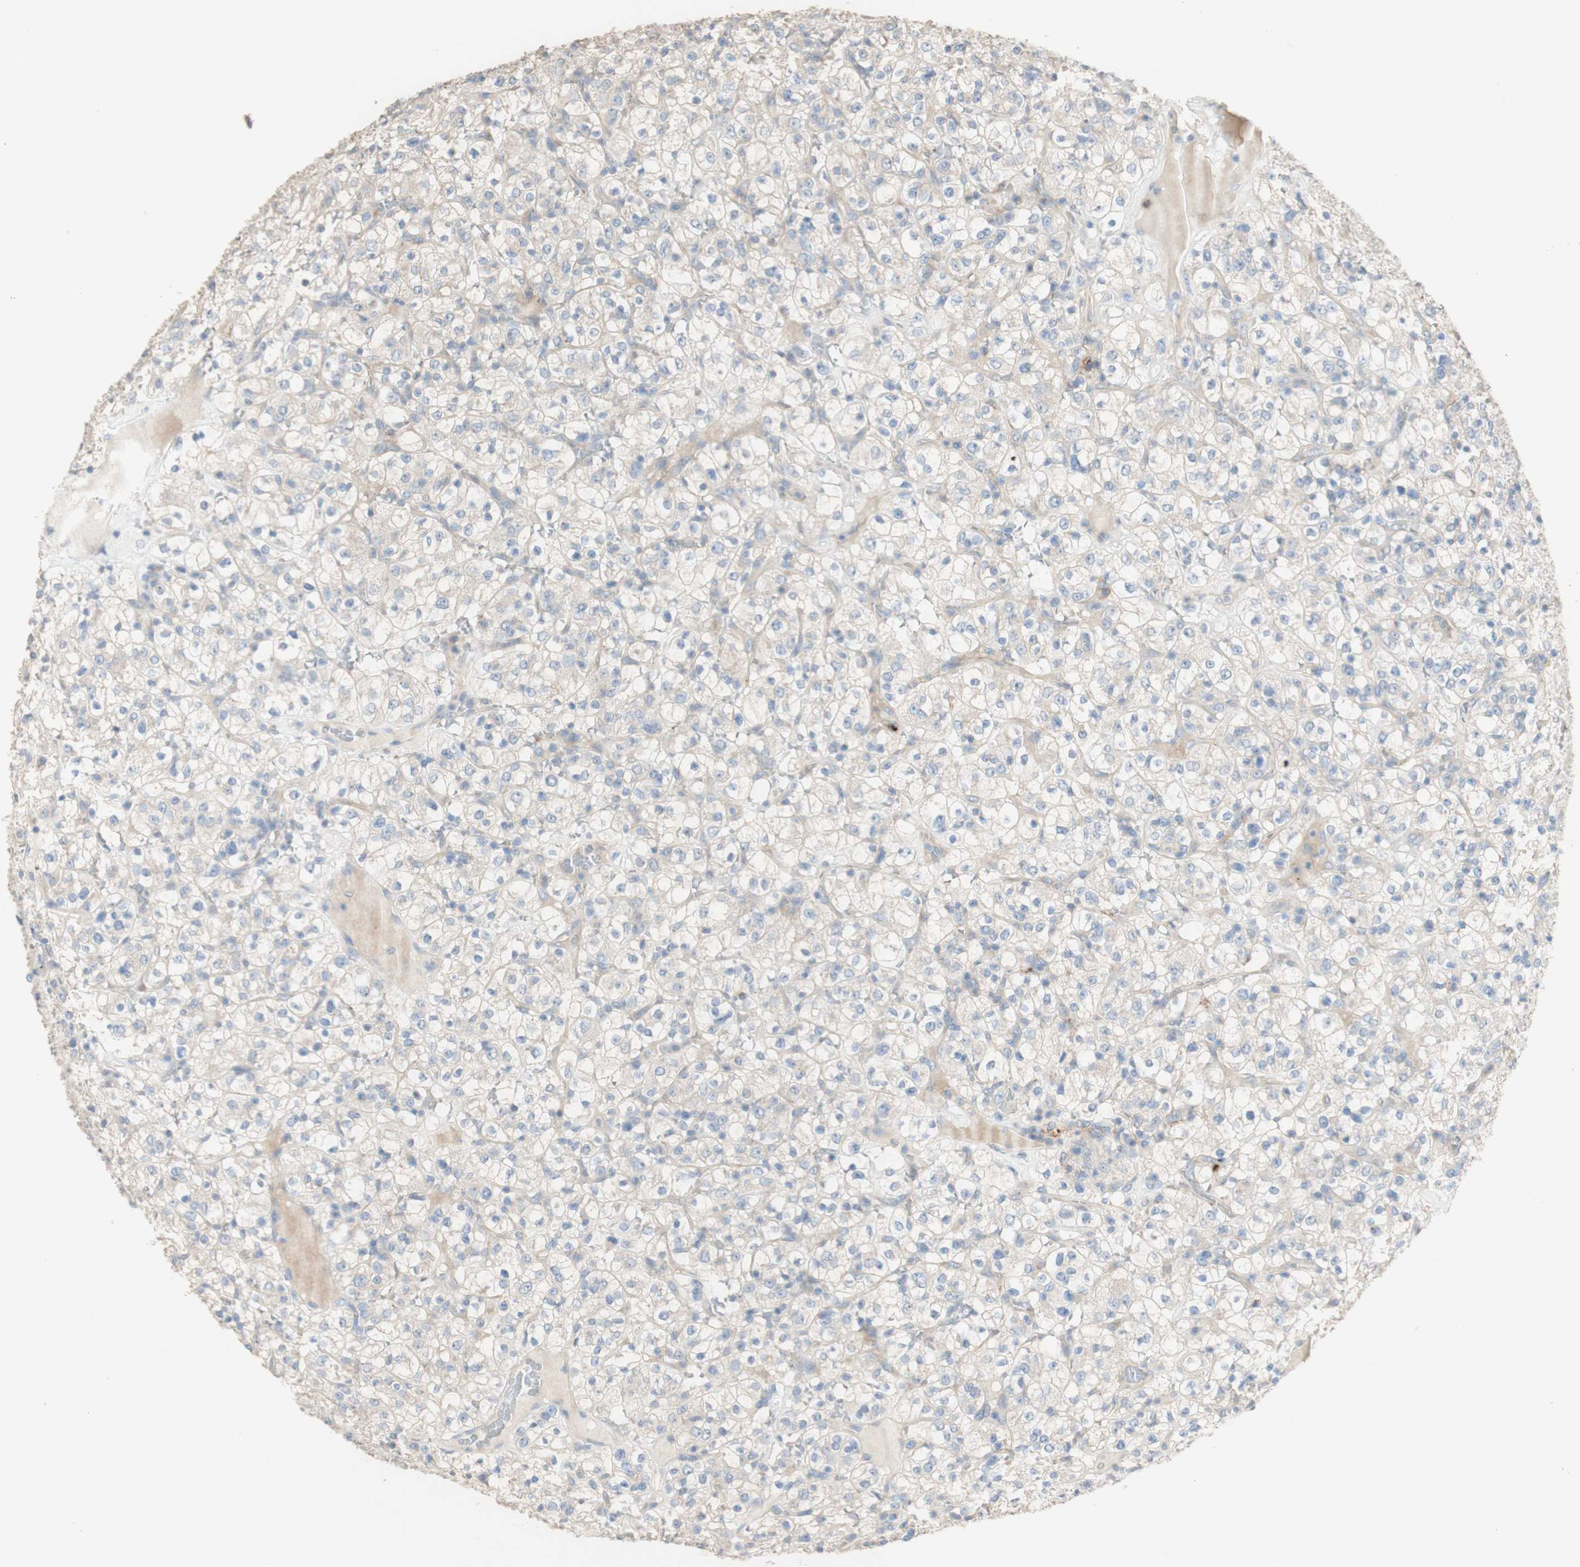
{"staining": {"intensity": "negative", "quantity": "none", "location": "none"}, "tissue": "renal cancer", "cell_type": "Tumor cells", "image_type": "cancer", "snomed": [{"axis": "morphology", "description": "Normal tissue, NOS"}, {"axis": "morphology", "description": "Adenocarcinoma, NOS"}, {"axis": "topography", "description": "Kidney"}], "caption": "Immunohistochemistry (IHC) of human renal adenocarcinoma displays no expression in tumor cells.", "gene": "MANEA", "patient": {"sex": "female", "age": 72}}